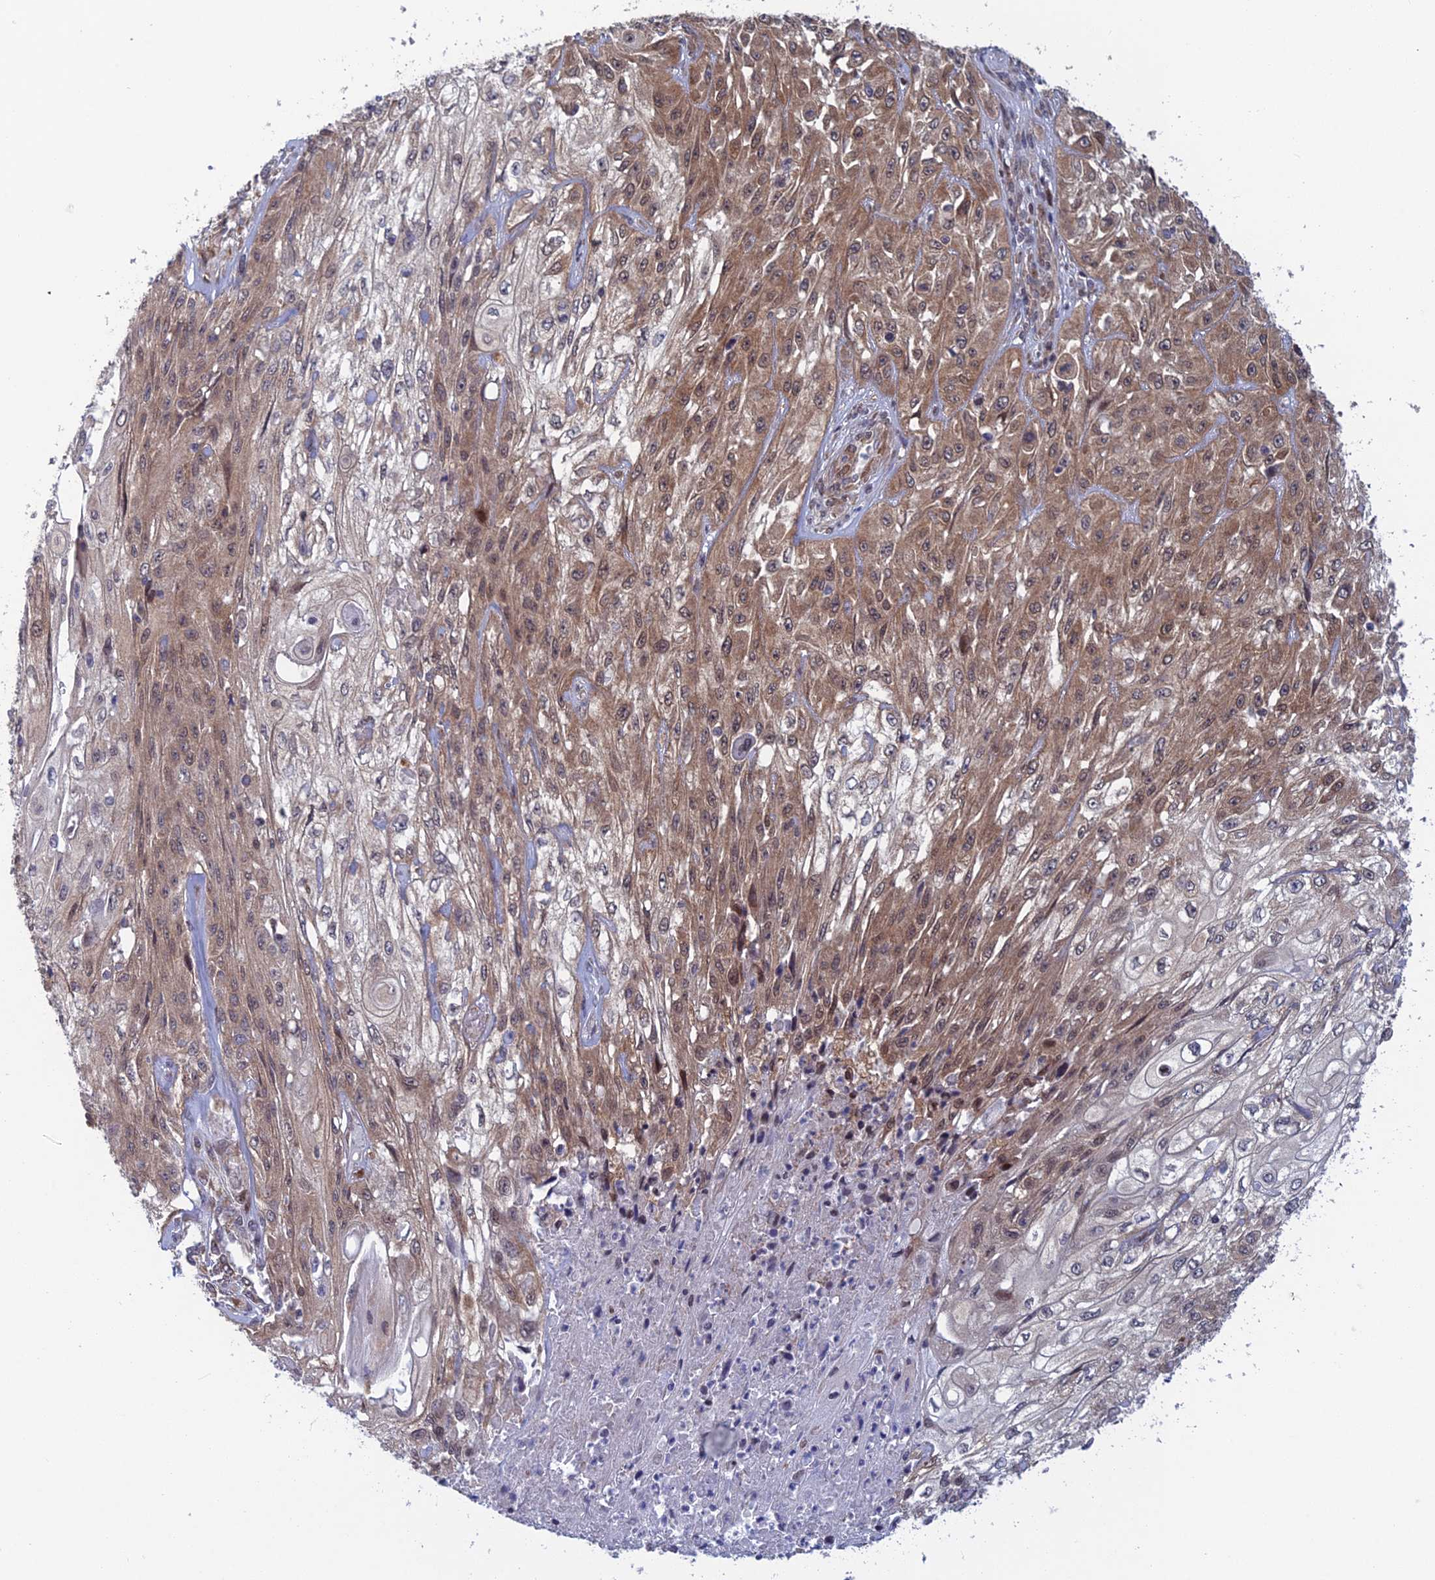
{"staining": {"intensity": "moderate", "quantity": ">75%", "location": "cytoplasmic/membranous"}, "tissue": "skin cancer", "cell_type": "Tumor cells", "image_type": "cancer", "snomed": [{"axis": "morphology", "description": "Squamous cell carcinoma, NOS"}, {"axis": "morphology", "description": "Squamous cell carcinoma, metastatic, NOS"}, {"axis": "topography", "description": "Skin"}, {"axis": "topography", "description": "Lymph node"}], "caption": "The image exhibits immunohistochemical staining of metastatic squamous cell carcinoma (skin). There is moderate cytoplasmic/membranous staining is identified in approximately >75% of tumor cells.", "gene": "SRA1", "patient": {"sex": "male", "age": 75}}